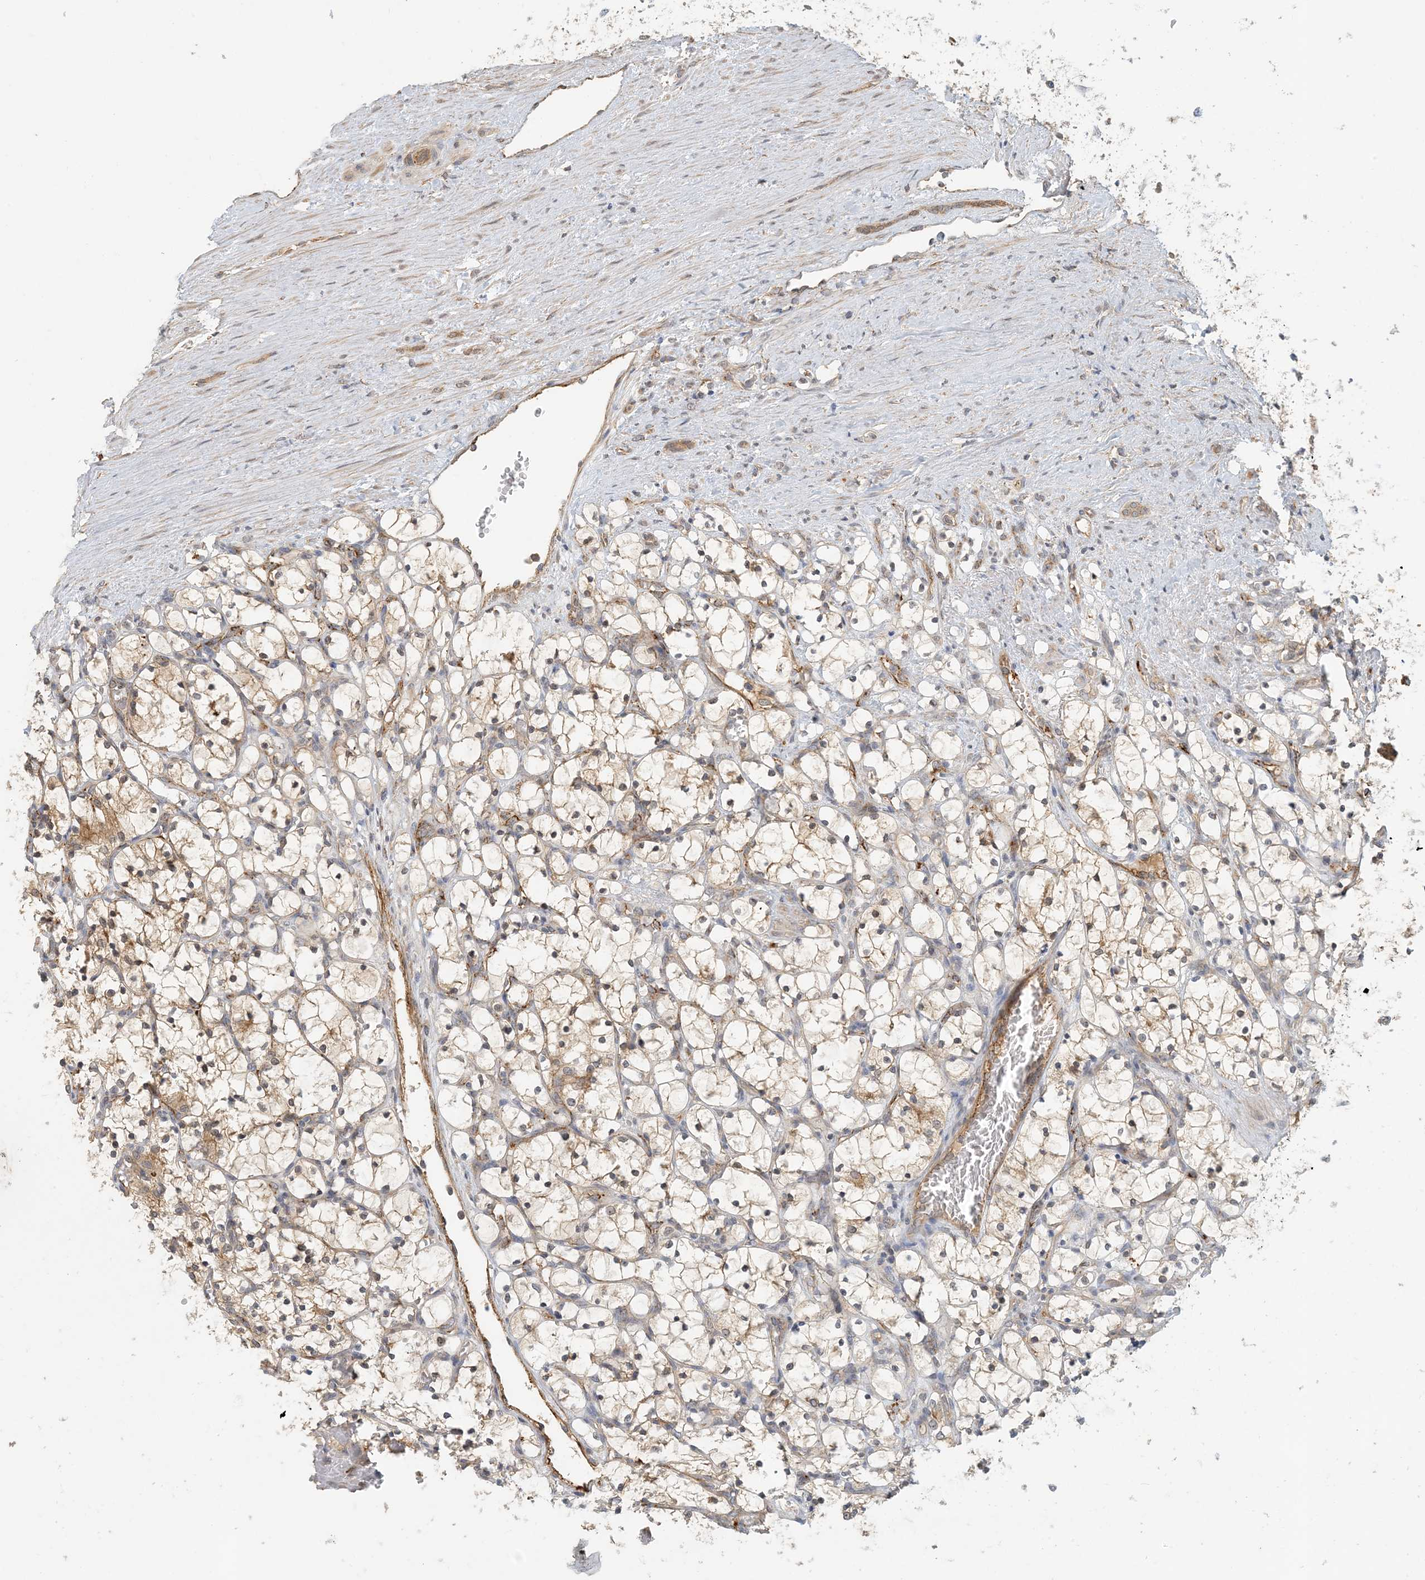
{"staining": {"intensity": "weak", "quantity": ">75%", "location": "cytoplasmic/membranous"}, "tissue": "renal cancer", "cell_type": "Tumor cells", "image_type": "cancer", "snomed": [{"axis": "morphology", "description": "Adenocarcinoma, NOS"}, {"axis": "topography", "description": "Kidney"}], "caption": "Tumor cells exhibit weak cytoplasmic/membranous expression in approximately >75% of cells in renal cancer. The staining is performed using DAB (3,3'-diaminobenzidine) brown chromogen to label protein expression. The nuclei are counter-stained blue using hematoxylin.", "gene": "ZBTB3", "patient": {"sex": "female", "age": 69}}